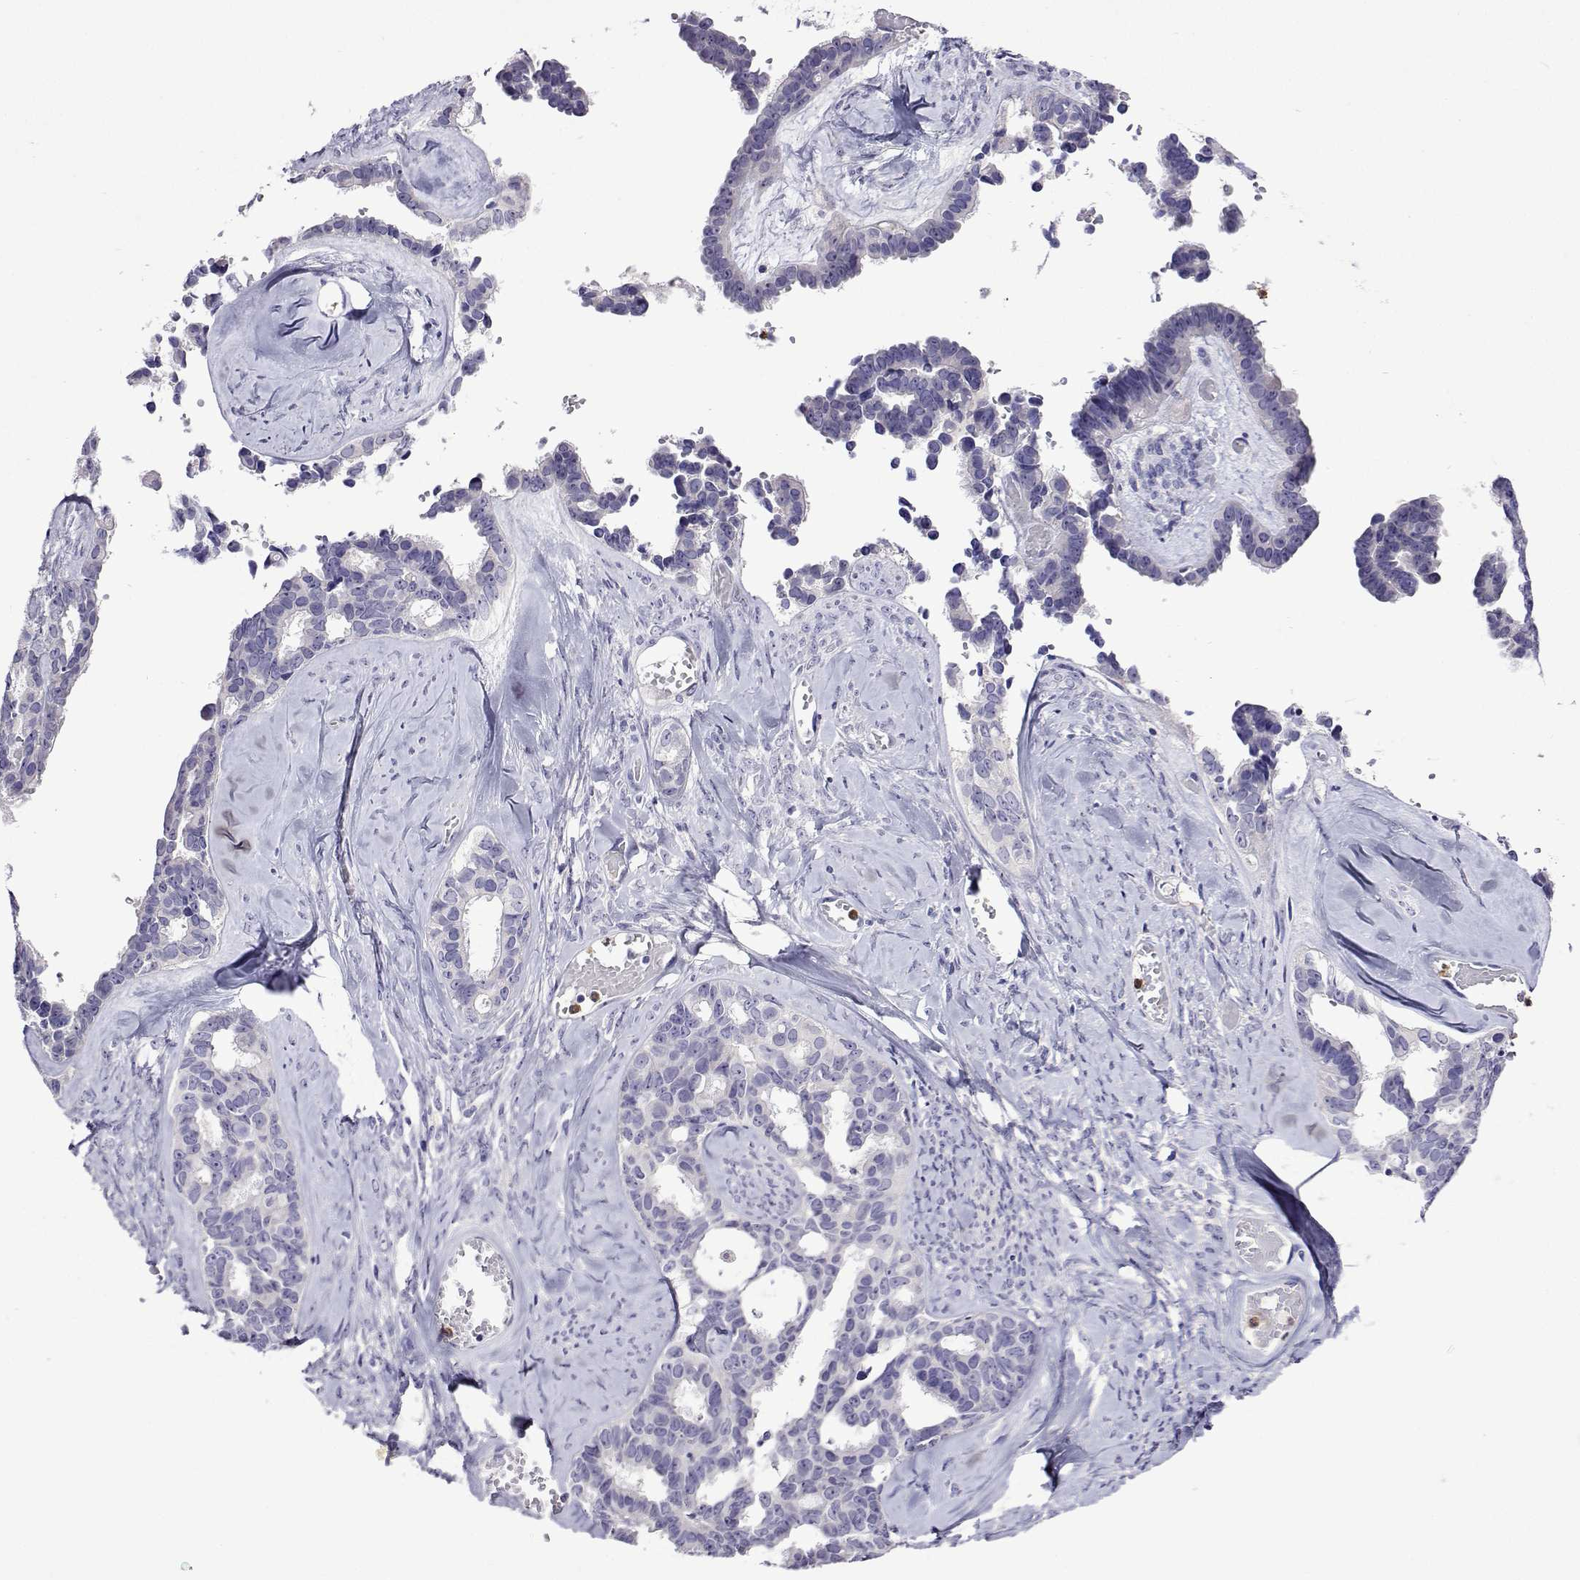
{"staining": {"intensity": "negative", "quantity": "none", "location": "none"}, "tissue": "ovarian cancer", "cell_type": "Tumor cells", "image_type": "cancer", "snomed": [{"axis": "morphology", "description": "Cystadenocarcinoma, serous, NOS"}, {"axis": "topography", "description": "Ovary"}], "caption": "An image of serous cystadenocarcinoma (ovarian) stained for a protein exhibits no brown staining in tumor cells.", "gene": "SULT2A1", "patient": {"sex": "female", "age": 69}}